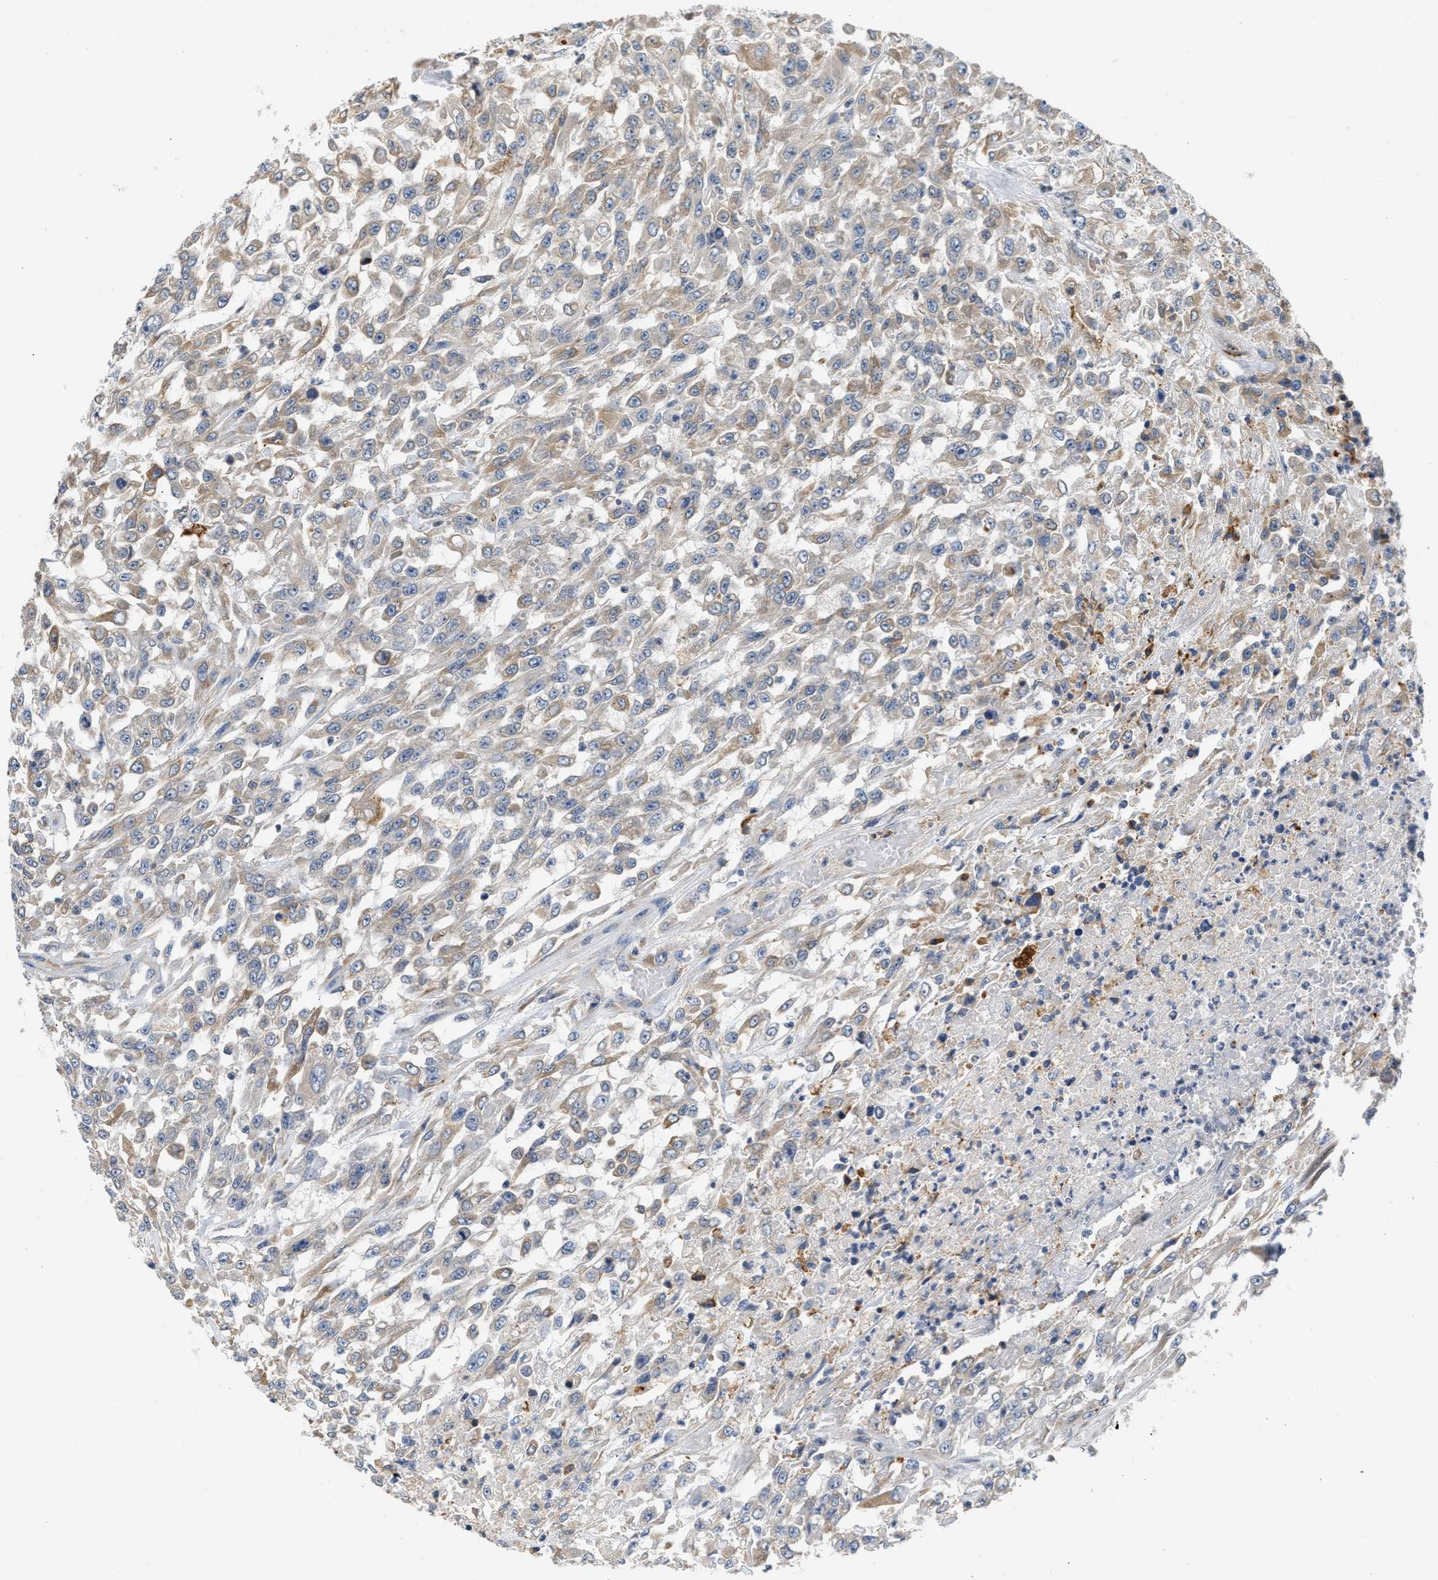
{"staining": {"intensity": "weak", "quantity": "<25%", "location": "cytoplasmic/membranous"}, "tissue": "urothelial cancer", "cell_type": "Tumor cells", "image_type": "cancer", "snomed": [{"axis": "morphology", "description": "Urothelial carcinoma, High grade"}, {"axis": "topography", "description": "Urinary bladder"}], "caption": "Tumor cells are negative for protein expression in human urothelial cancer.", "gene": "PPM1L", "patient": {"sex": "male", "age": 46}}